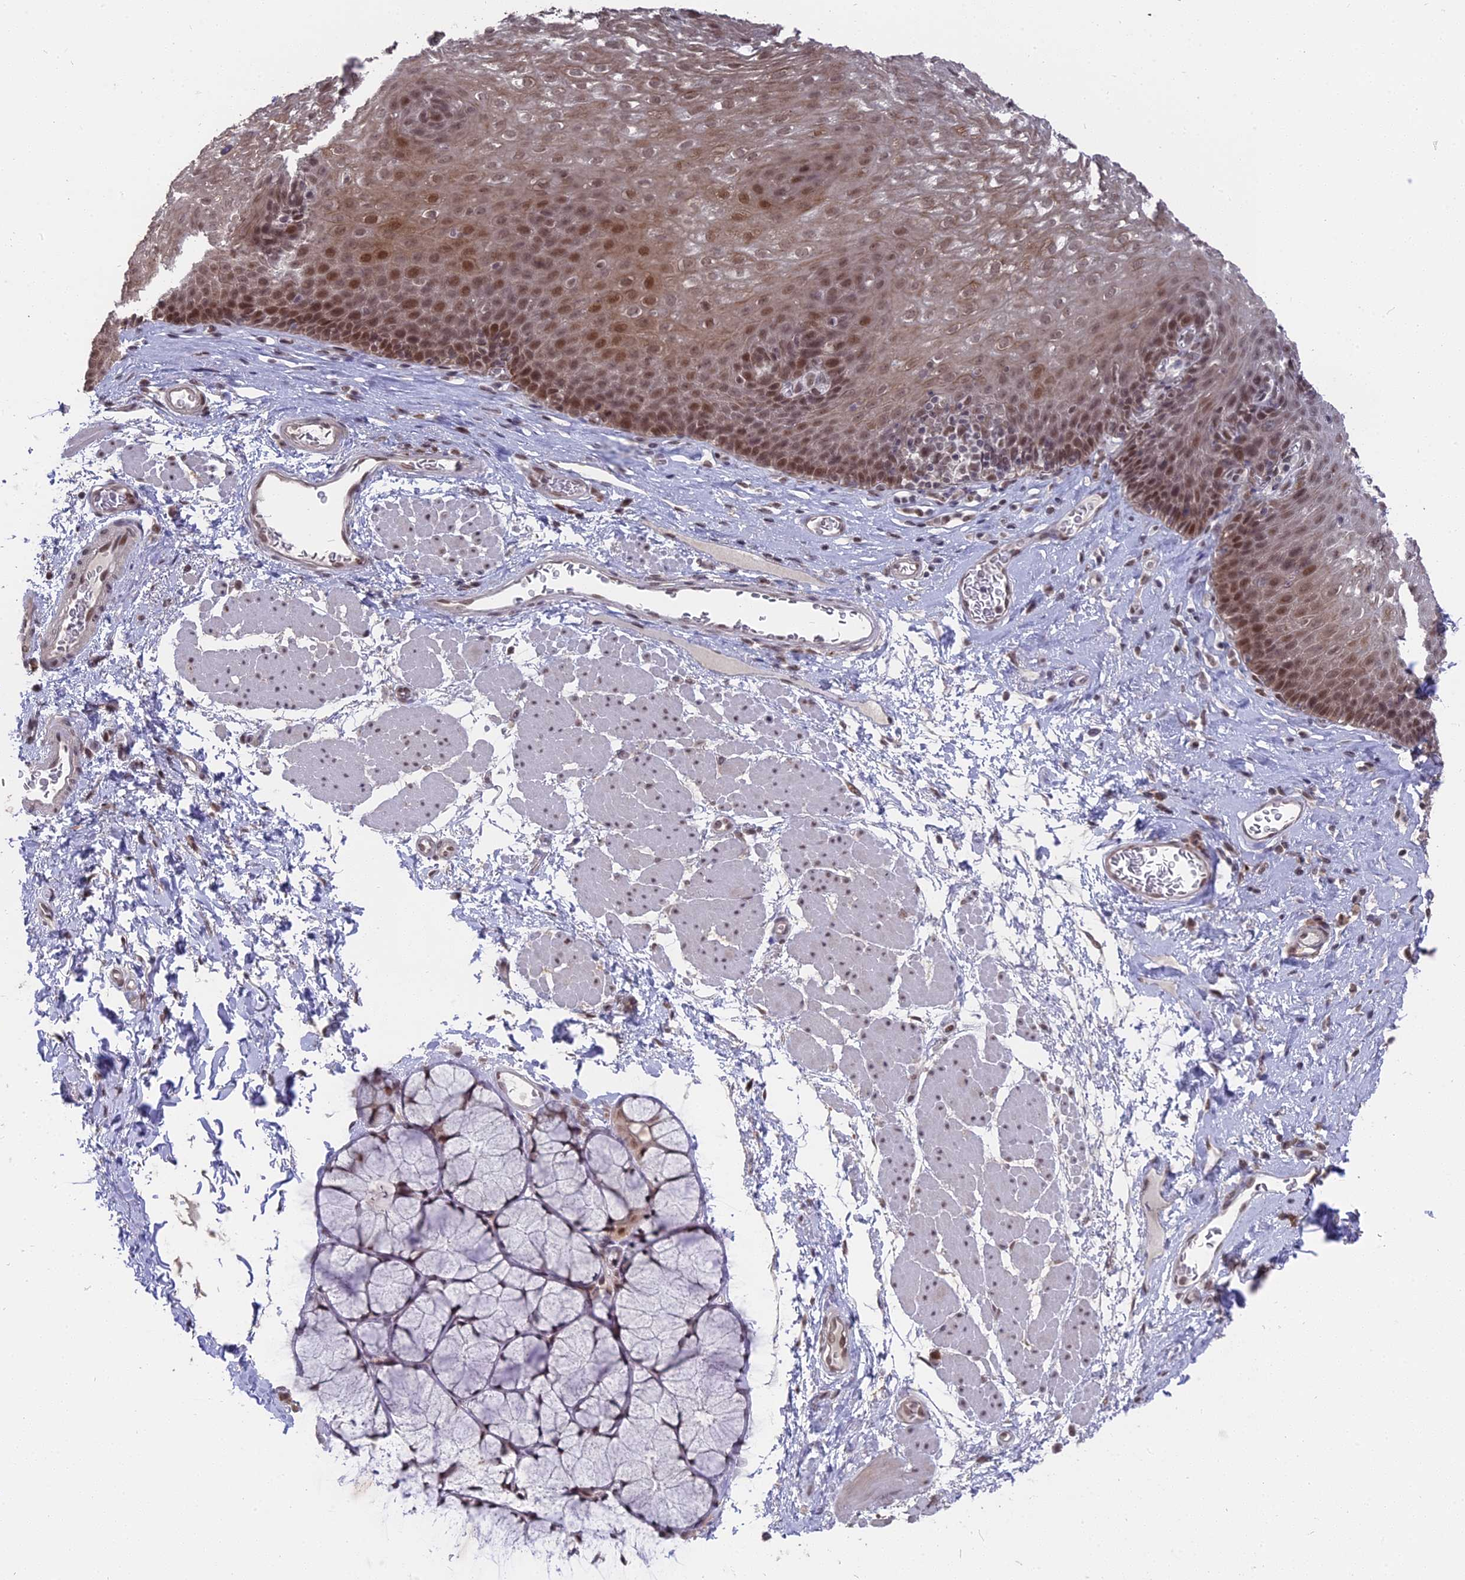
{"staining": {"intensity": "moderate", "quantity": ">75%", "location": "cytoplasmic/membranous,nuclear"}, "tissue": "esophagus", "cell_type": "Squamous epithelial cells", "image_type": "normal", "snomed": [{"axis": "morphology", "description": "Normal tissue, NOS"}, {"axis": "topography", "description": "Esophagus"}], "caption": "The histopathology image displays immunohistochemical staining of unremarkable esophagus. There is moderate cytoplasmic/membranous,nuclear positivity is seen in approximately >75% of squamous epithelial cells.", "gene": "NR1H3", "patient": {"sex": "female", "age": 66}}